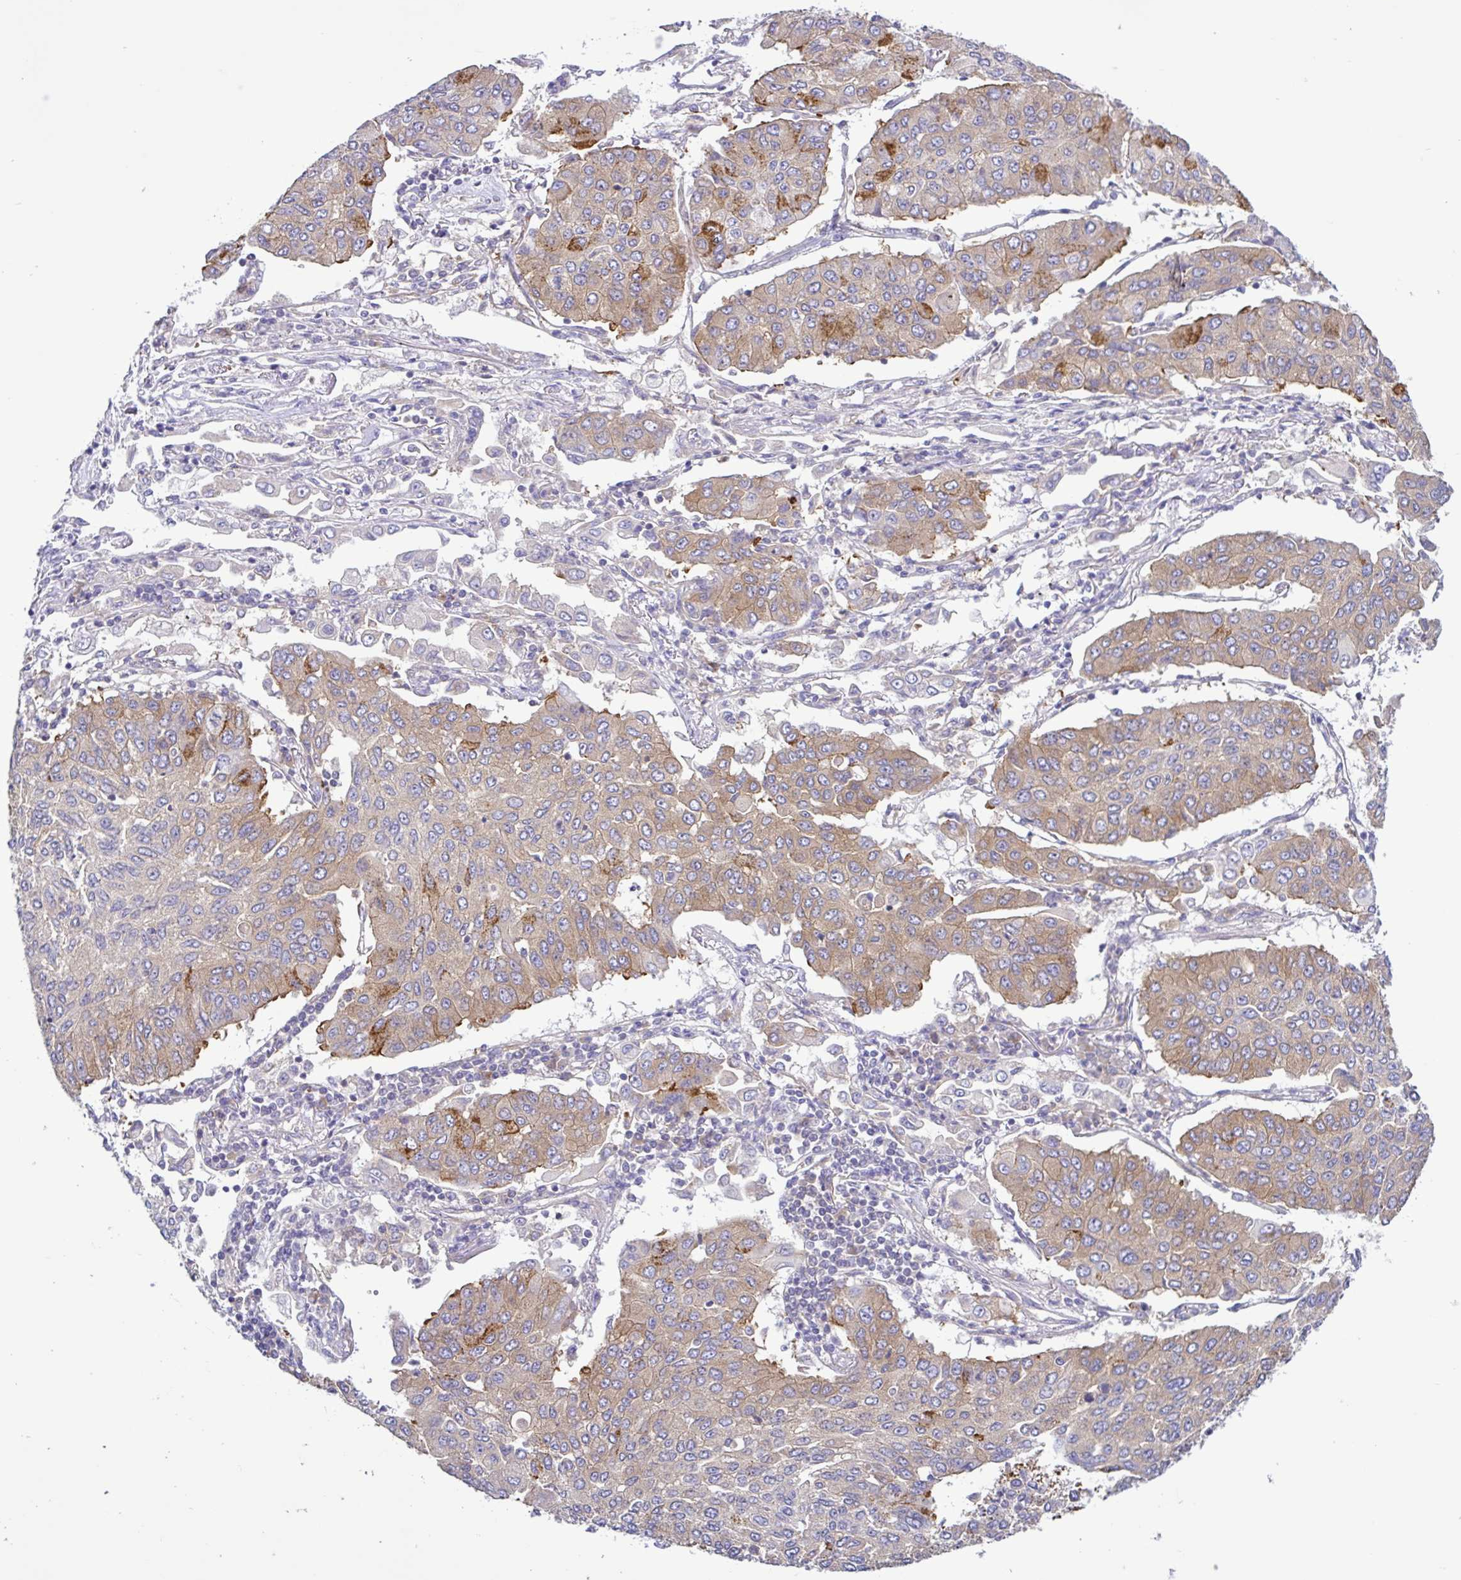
{"staining": {"intensity": "weak", "quantity": "25%-75%", "location": "cytoplasmic/membranous"}, "tissue": "lung cancer", "cell_type": "Tumor cells", "image_type": "cancer", "snomed": [{"axis": "morphology", "description": "Squamous cell carcinoma, NOS"}, {"axis": "topography", "description": "Lung"}], "caption": "The histopathology image displays immunohistochemical staining of squamous cell carcinoma (lung). There is weak cytoplasmic/membranous positivity is identified in approximately 25%-75% of tumor cells.", "gene": "LARS1", "patient": {"sex": "male", "age": 74}}